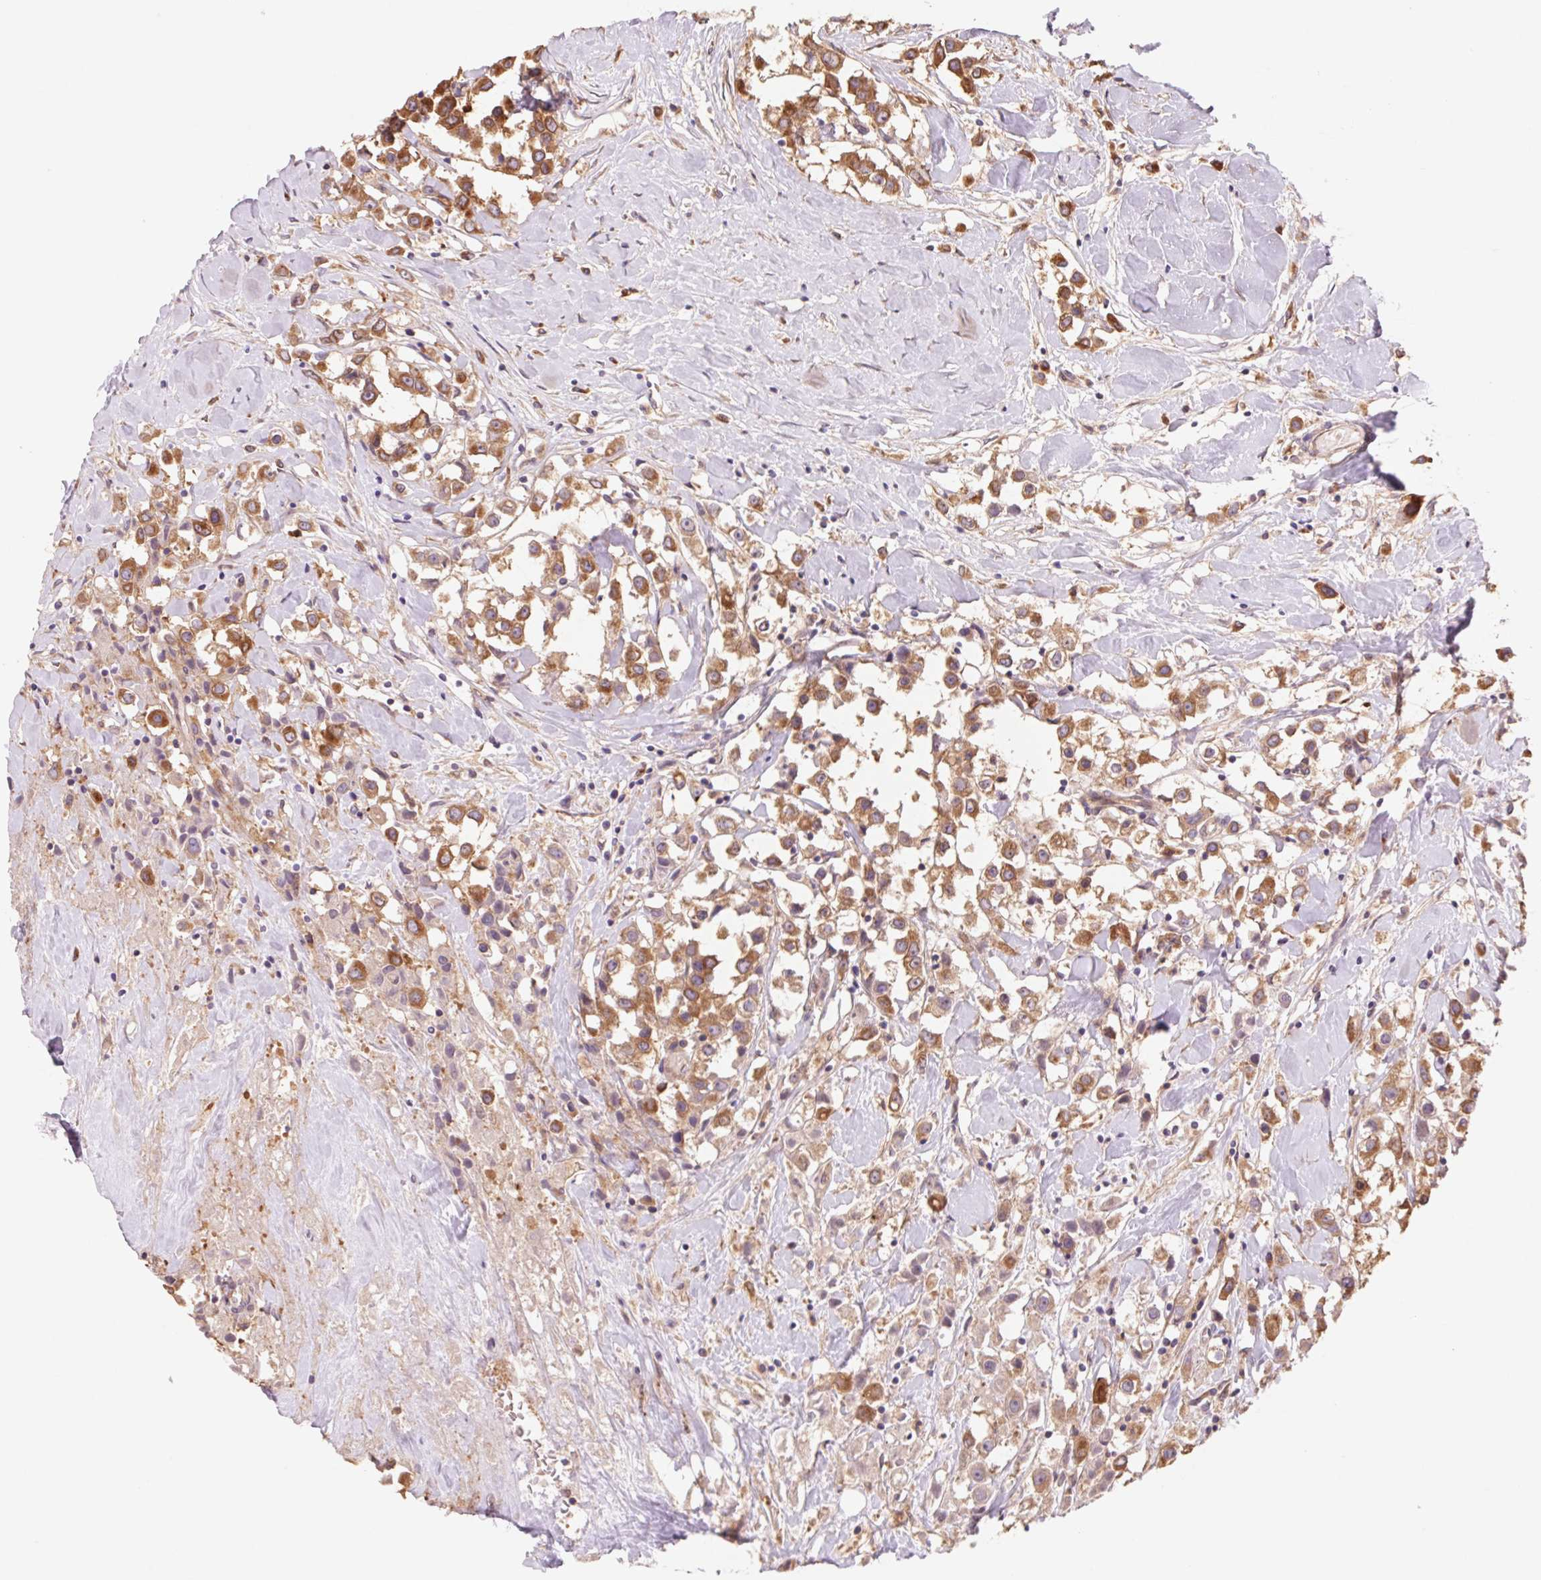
{"staining": {"intensity": "moderate", "quantity": ">75%", "location": "cytoplasmic/membranous"}, "tissue": "breast cancer", "cell_type": "Tumor cells", "image_type": "cancer", "snomed": [{"axis": "morphology", "description": "Duct carcinoma"}, {"axis": "topography", "description": "Breast"}], "caption": "Breast intraductal carcinoma tissue exhibits moderate cytoplasmic/membranous staining in approximately >75% of tumor cells, visualized by immunohistochemistry.", "gene": "RAB1A", "patient": {"sex": "female", "age": 61}}